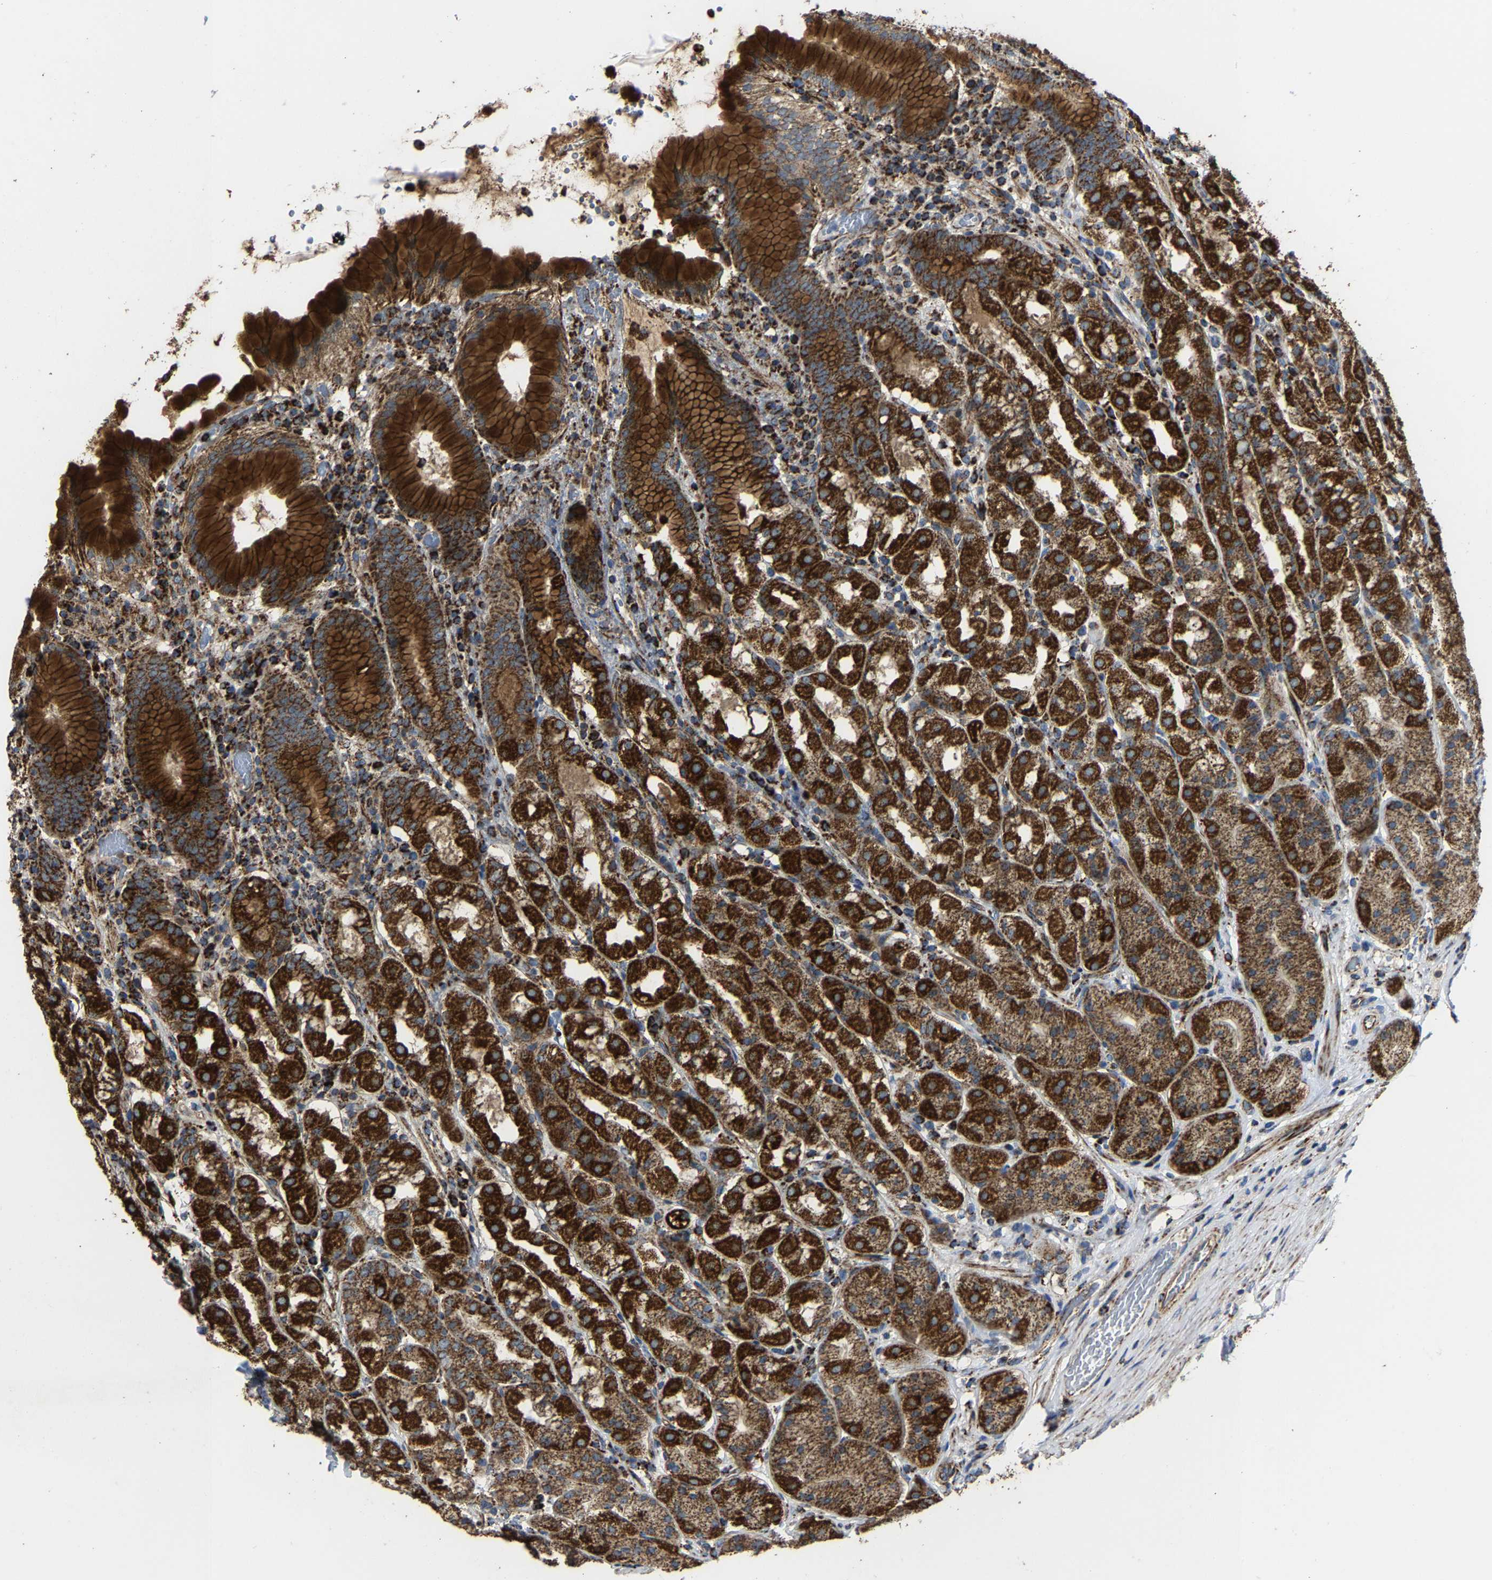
{"staining": {"intensity": "strong", "quantity": ">75%", "location": "cytoplasmic/membranous"}, "tissue": "stomach", "cell_type": "Glandular cells", "image_type": "normal", "snomed": [{"axis": "morphology", "description": "Normal tissue, NOS"}, {"axis": "topography", "description": "Stomach"}, {"axis": "topography", "description": "Stomach, lower"}], "caption": "Stomach stained with DAB (3,3'-diaminobenzidine) immunohistochemistry (IHC) reveals high levels of strong cytoplasmic/membranous expression in about >75% of glandular cells.", "gene": "NDUFV3", "patient": {"sex": "female", "age": 56}}